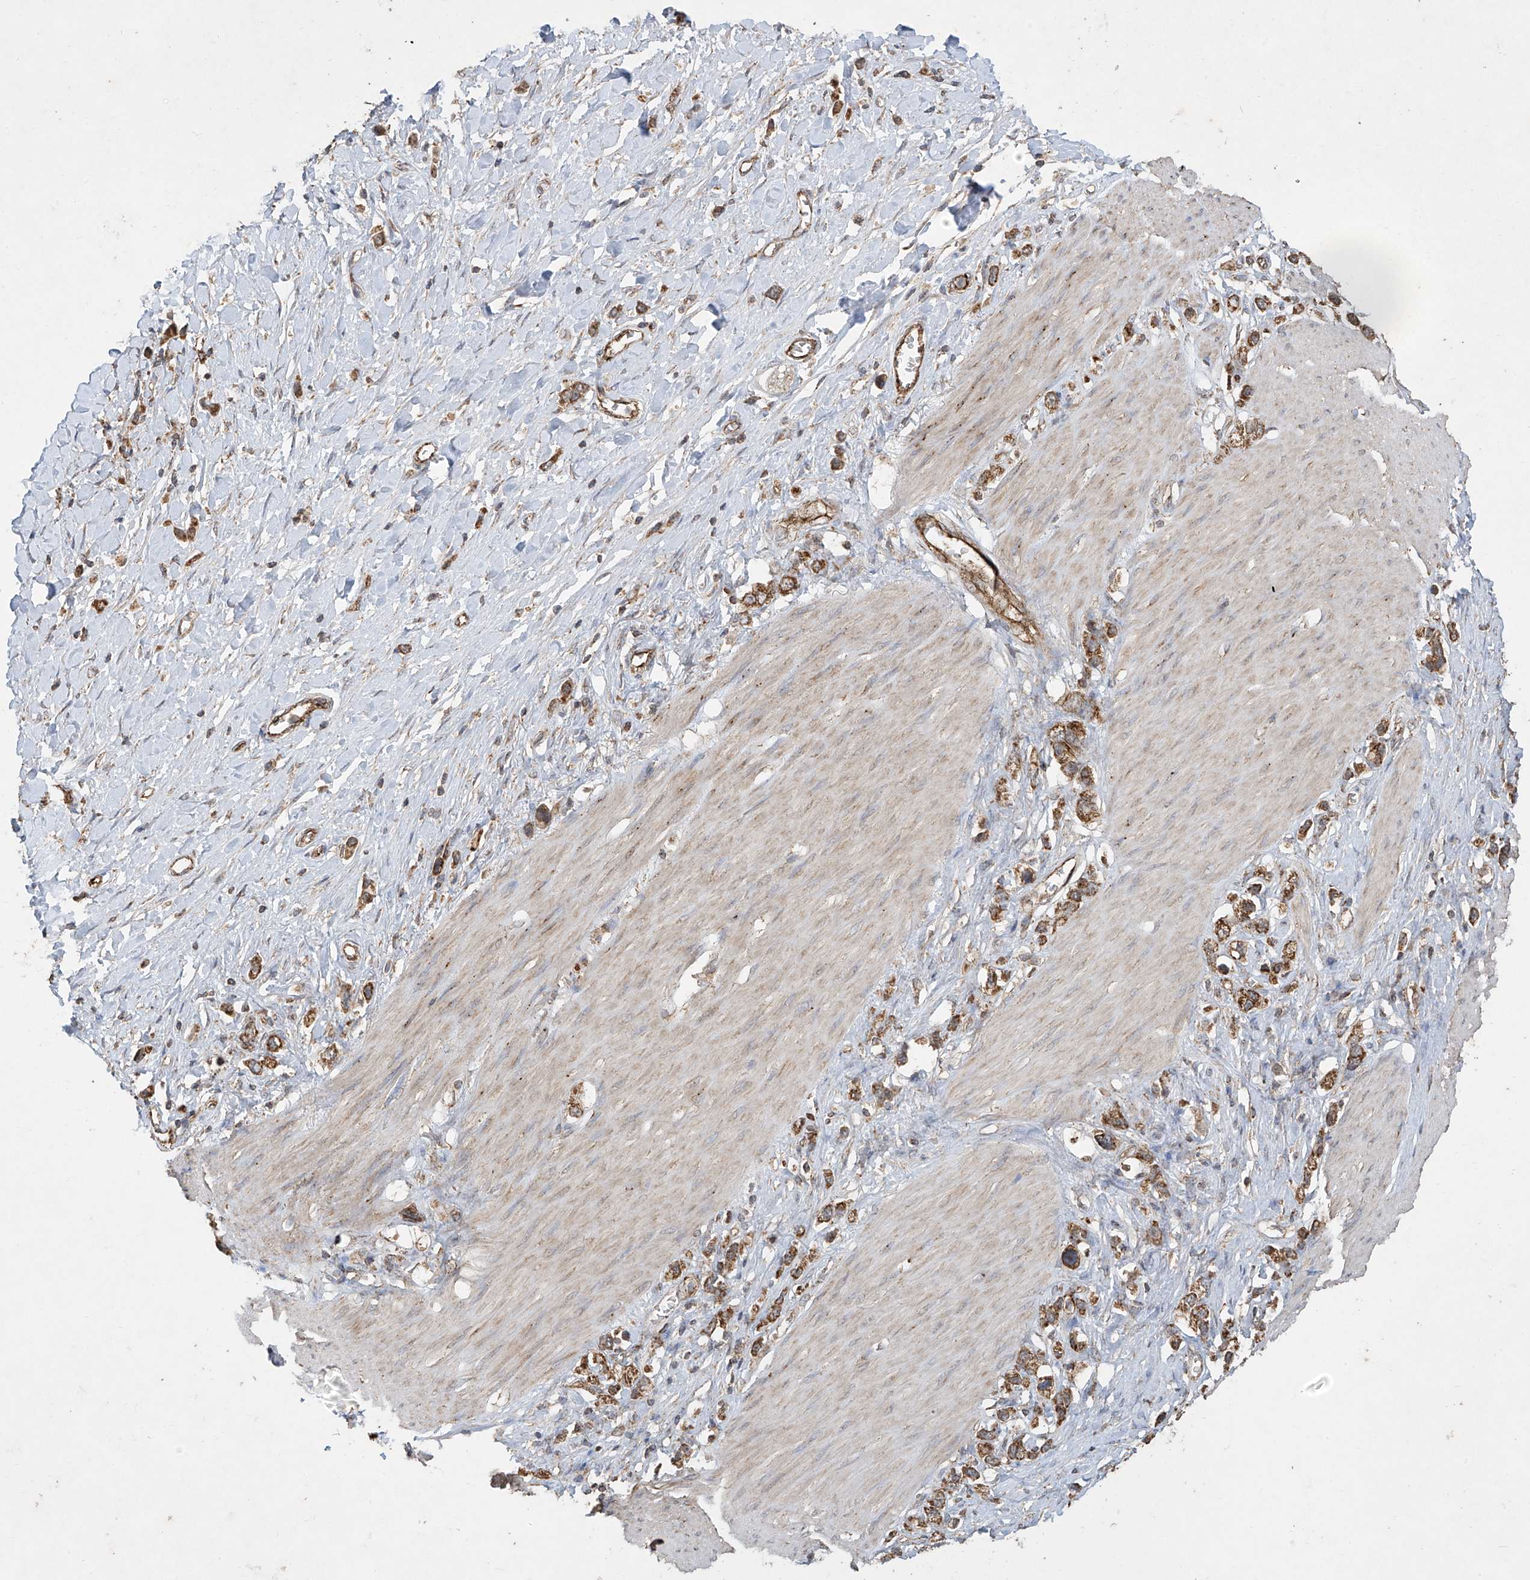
{"staining": {"intensity": "moderate", "quantity": ">75%", "location": "cytoplasmic/membranous"}, "tissue": "stomach cancer", "cell_type": "Tumor cells", "image_type": "cancer", "snomed": [{"axis": "morphology", "description": "Normal tissue, NOS"}, {"axis": "morphology", "description": "Adenocarcinoma, NOS"}, {"axis": "topography", "description": "Stomach, upper"}, {"axis": "topography", "description": "Stomach"}], "caption": "The immunohistochemical stain highlights moderate cytoplasmic/membranous expression in tumor cells of adenocarcinoma (stomach) tissue. The protein is stained brown, and the nuclei are stained in blue (DAB (3,3'-diaminobenzidine) IHC with brightfield microscopy, high magnification).", "gene": "UQCC1", "patient": {"sex": "female", "age": 65}}